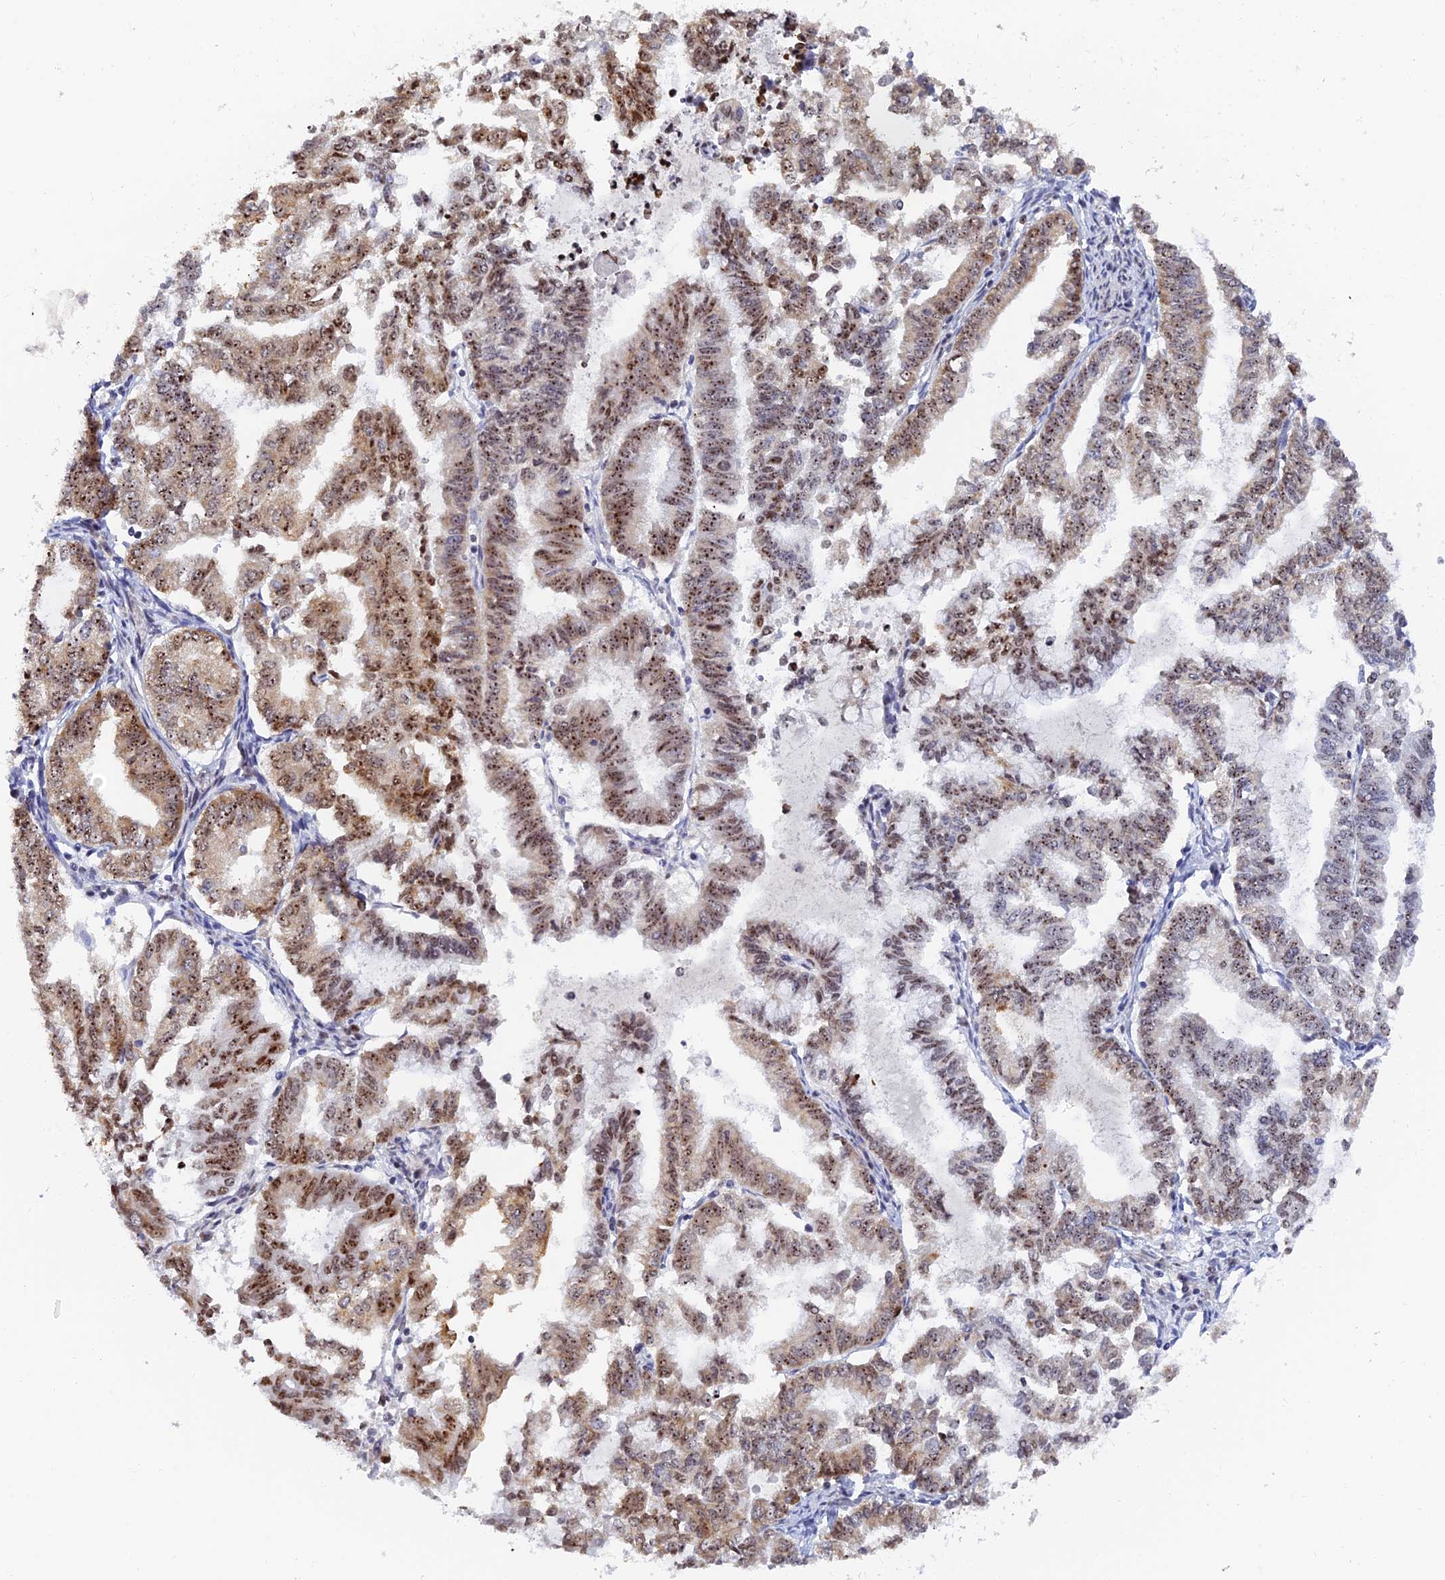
{"staining": {"intensity": "moderate", "quantity": ">75%", "location": "cytoplasmic/membranous,nuclear"}, "tissue": "endometrial cancer", "cell_type": "Tumor cells", "image_type": "cancer", "snomed": [{"axis": "morphology", "description": "Adenocarcinoma, NOS"}, {"axis": "topography", "description": "Endometrium"}], "caption": "Endometrial cancer (adenocarcinoma) stained with DAB (3,3'-diaminobenzidine) immunohistochemistry (IHC) shows medium levels of moderate cytoplasmic/membranous and nuclear staining in approximately >75% of tumor cells.", "gene": "RSL1D1", "patient": {"sex": "female", "age": 79}}